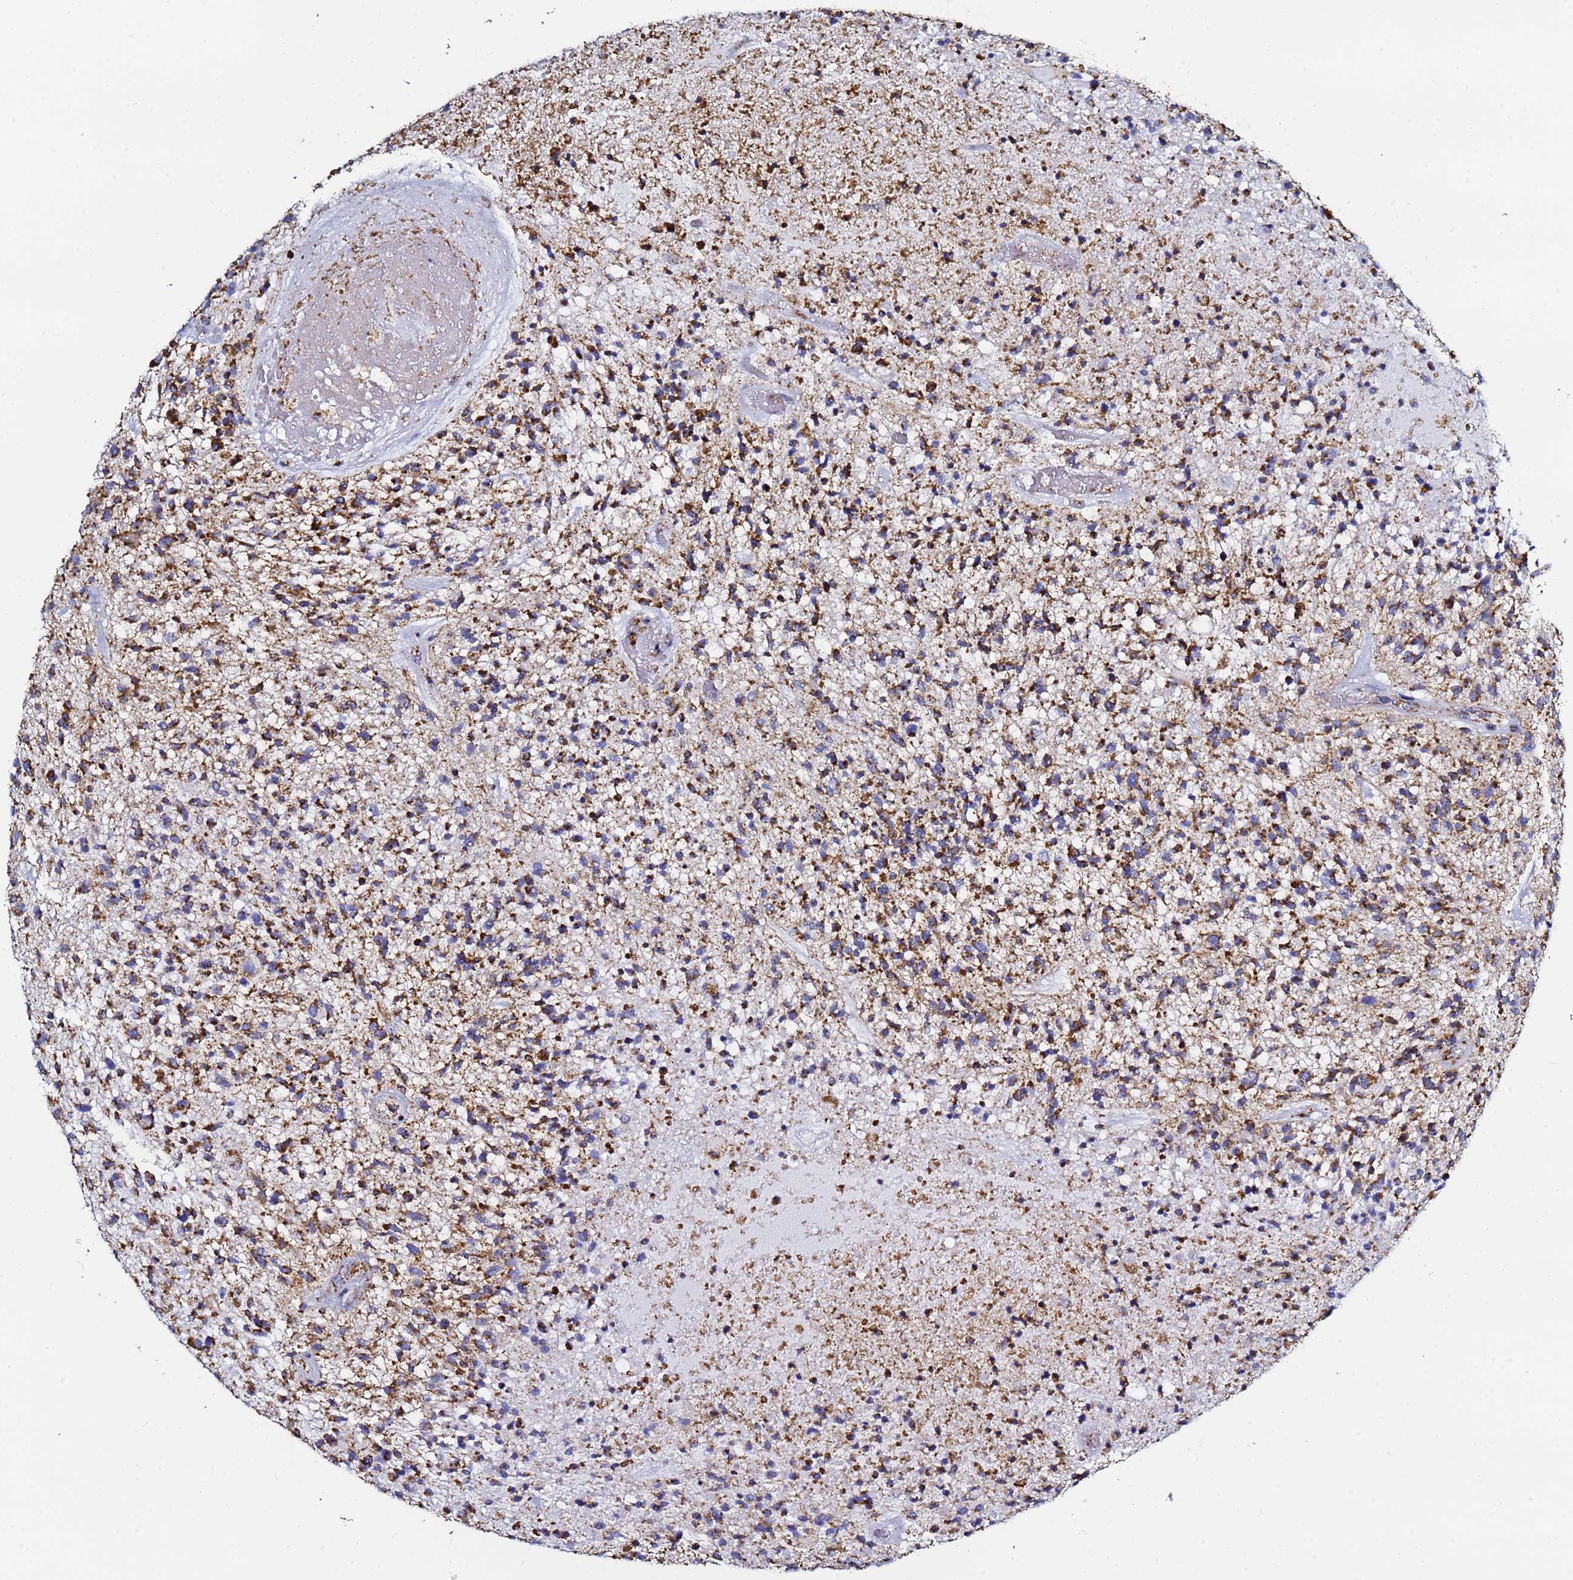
{"staining": {"intensity": "strong", "quantity": ">75%", "location": "cytoplasmic/membranous"}, "tissue": "glioma", "cell_type": "Tumor cells", "image_type": "cancer", "snomed": [{"axis": "morphology", "description": "Glioma, malignant, High grade"}, {"axis": "topography", "description": "Brain"}], "caption": "Immunohistochemistry histopathology image of neoplastic tissue: malignant glioma (high-grade) stained using immunohistochemistry (IHC) exhibits high levels of strong protein expression localized specifically in the cytoplasmic/membranous of tumor cells, appearing as a cytoplasmic/membranous brown color.", "gene": "PHB2", "patient": {"sex": "male", "age": 47}}